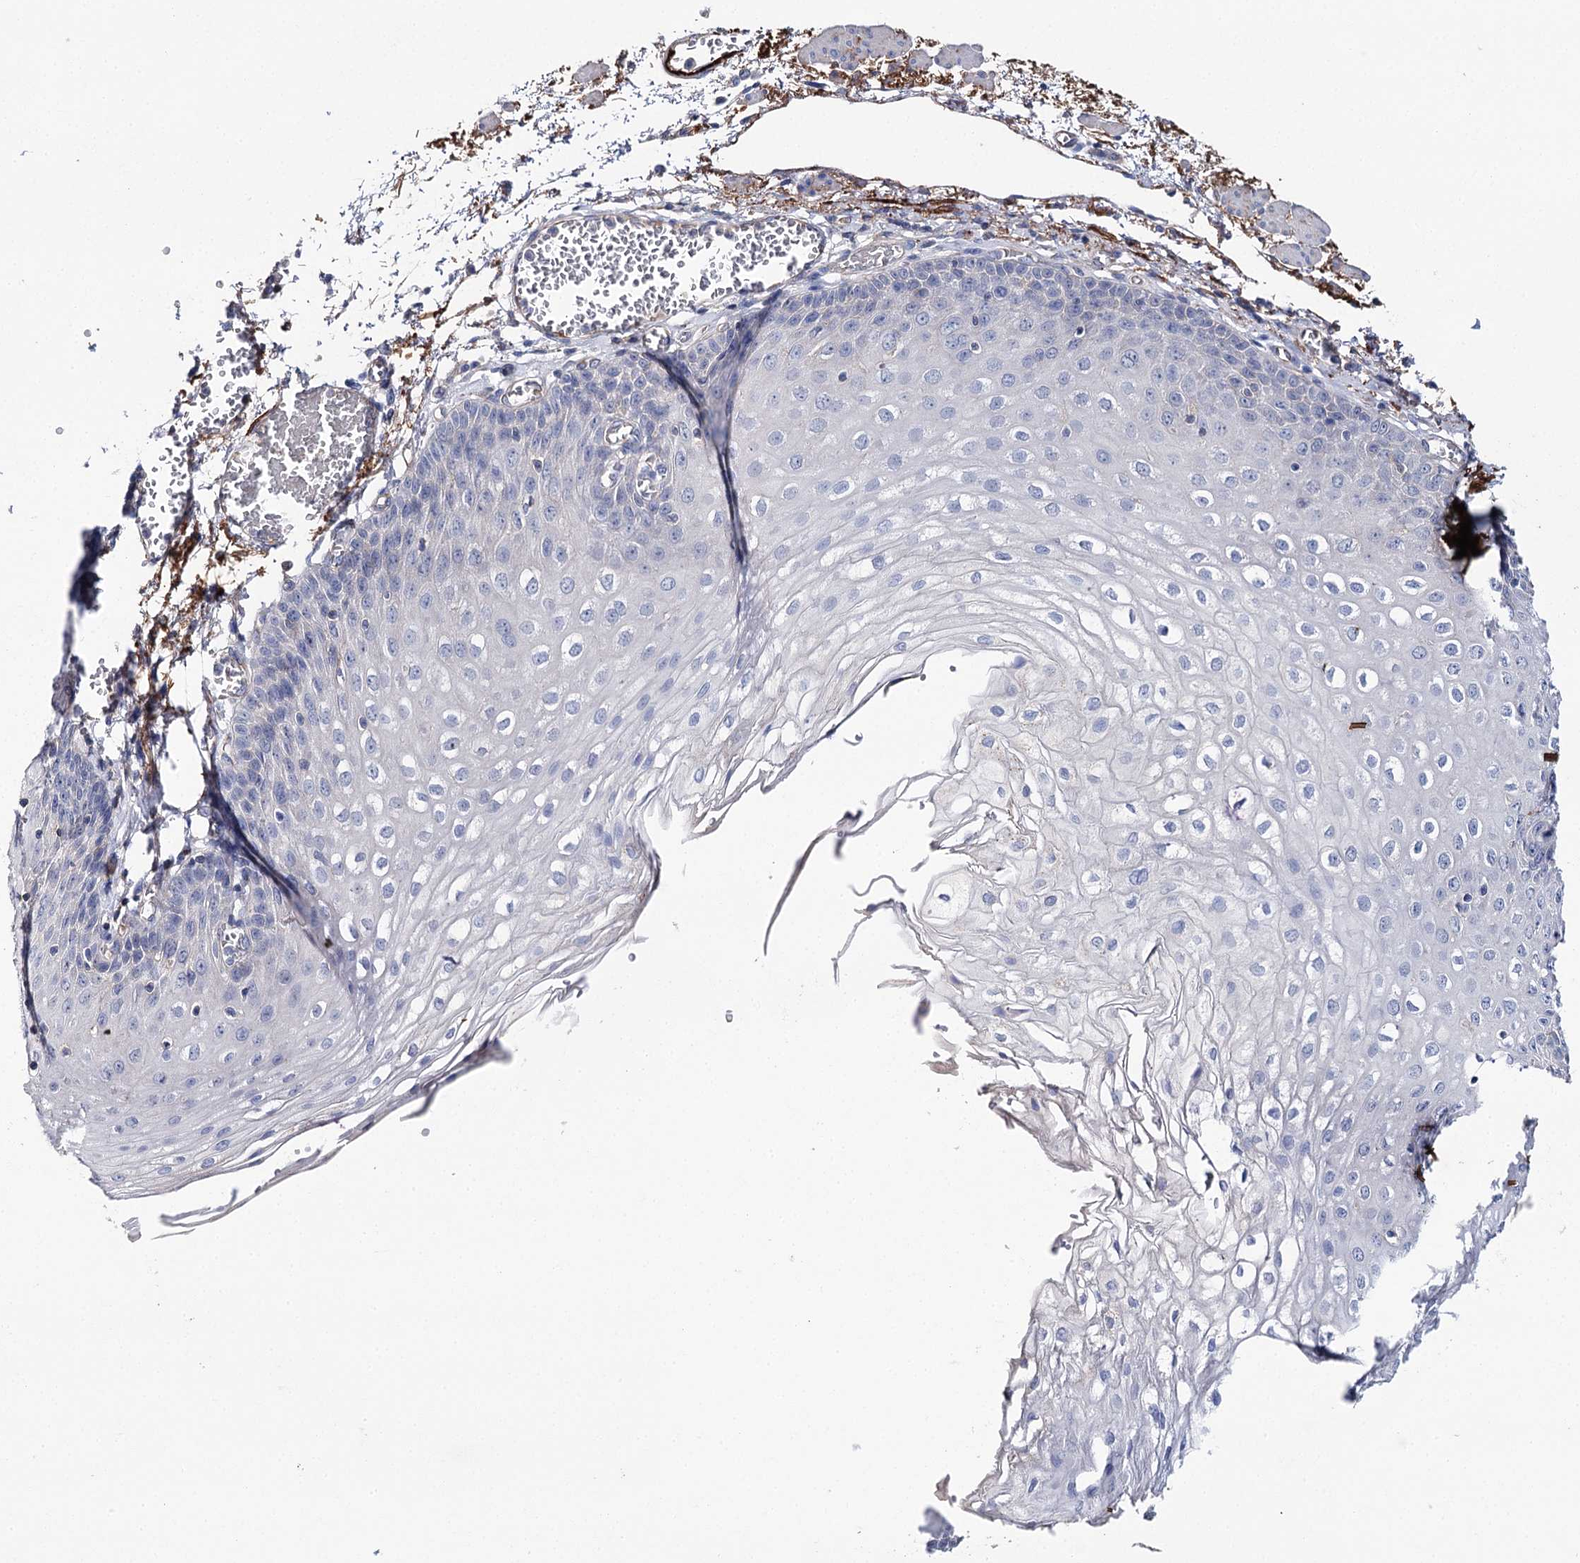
{"staining": {"intensity": "negative", "quantity": "none", "location": "none"}, "tissue": "esophagus", "cell_type": "Squamous epithelial cells", "image_type": "normal", "snomed": [{"axis": "morphology", "description": "Normal tissue, NOS"}, {"axis": "topography", "description": "Esophagus"}], "caption": "This is an immunohistochemistry micrograph of unremarkable esophagus. There is no expression in squamous epithelial cells.", "gene": "EPYC", "patient": {"sex": "male", "age": 81}}